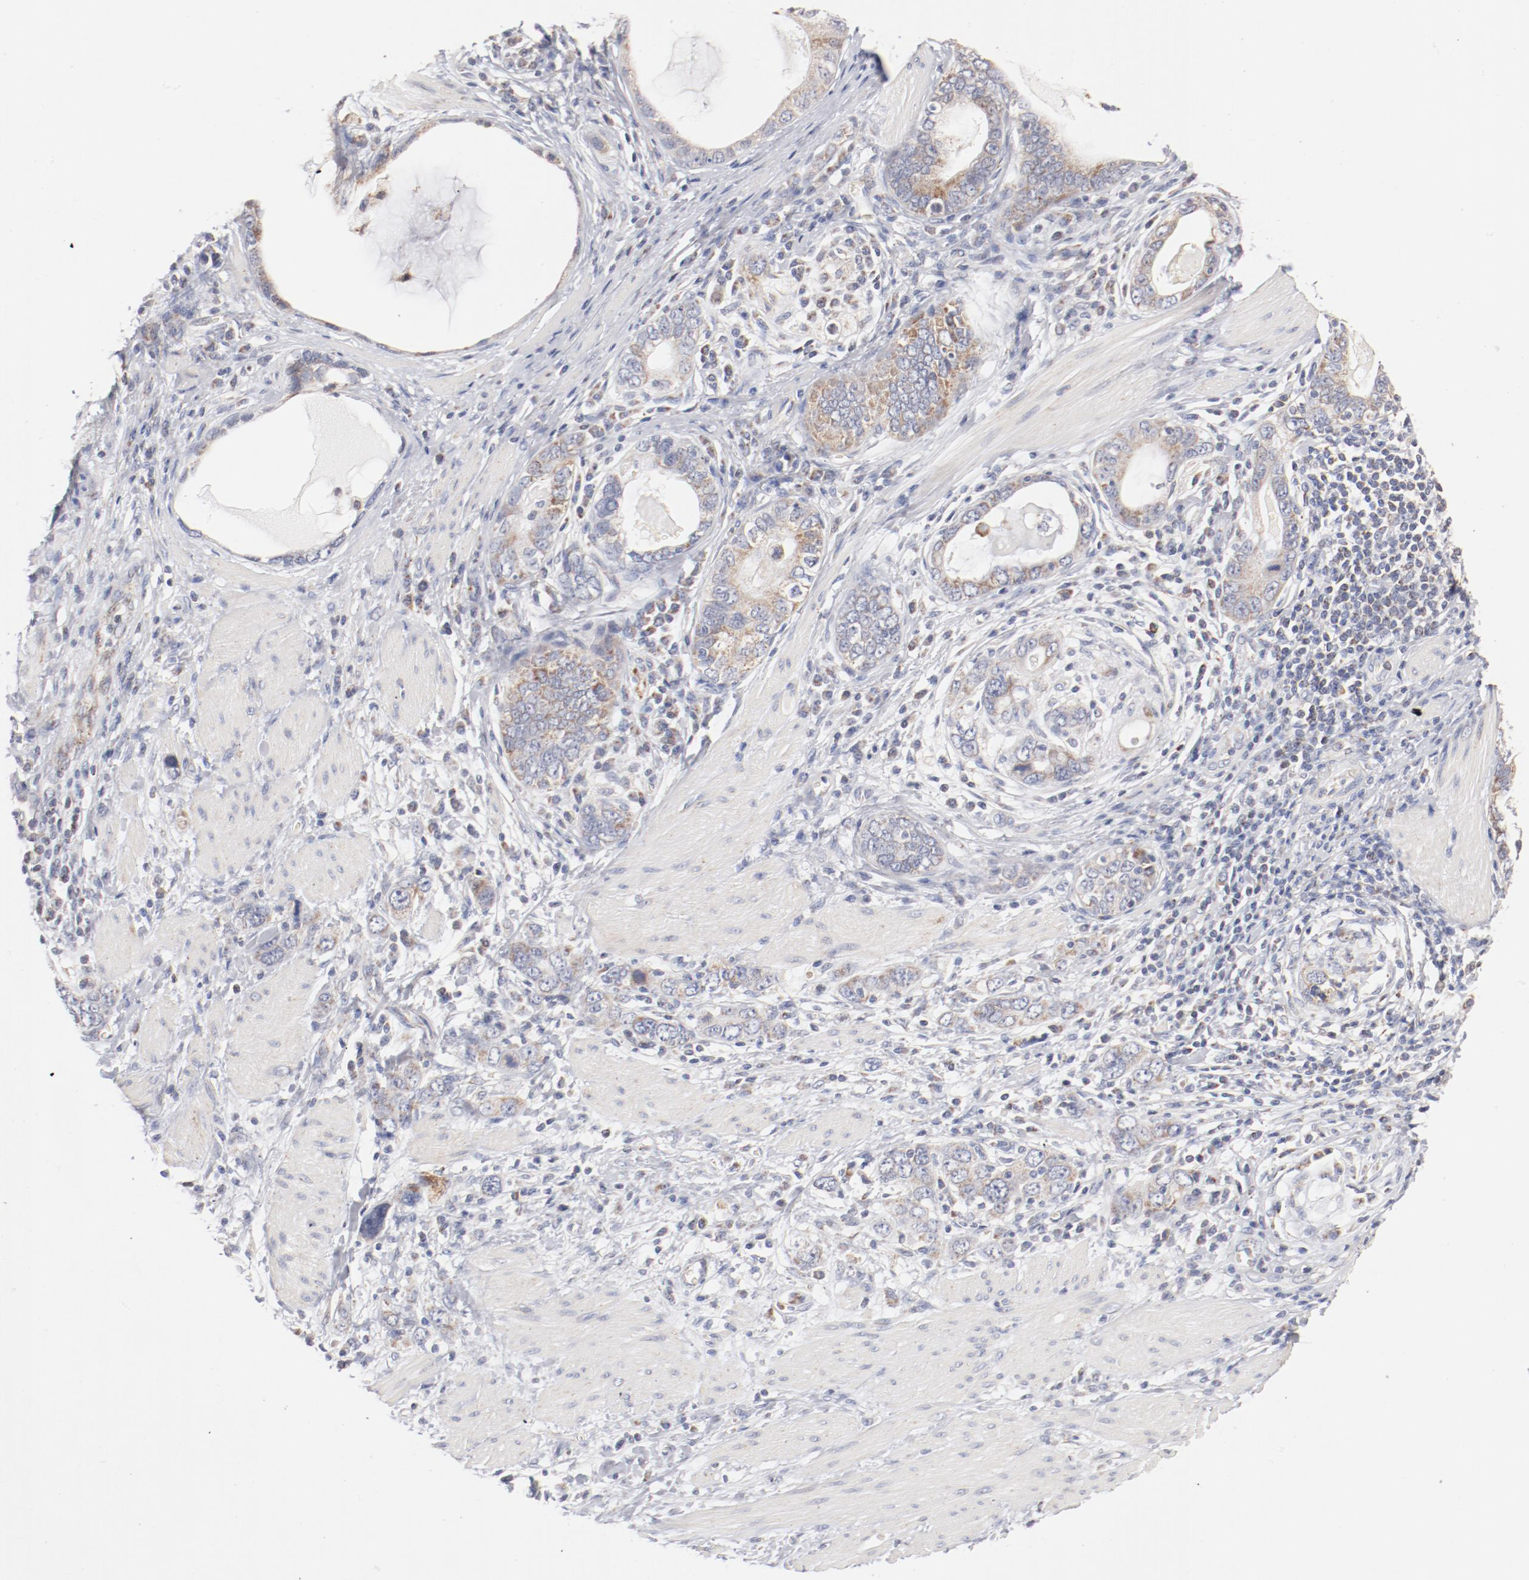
{"staining": {"intensity": "moderate", "quantity": ">75%", "location": "cytoplasmic/membranous"}, "tissue": "stomach cancer", "cell_type": "Tumor cells", "image_type": "cancer", "snomed": [{"axis": "morphology", "description": "Adenocarcinoma, NOS"}, {"axis": "topography", "description": "Stomach, lower"}], "caption": "This histopathology image demonstrates immunohistochemistry (IHC) staining of human stomach cancer, with medium moderate cytoplasmic/membranous positivity in about >75% of tumor cells.", "gene": "MRPL58", "patient": {"sex": "female", "age": 93}}